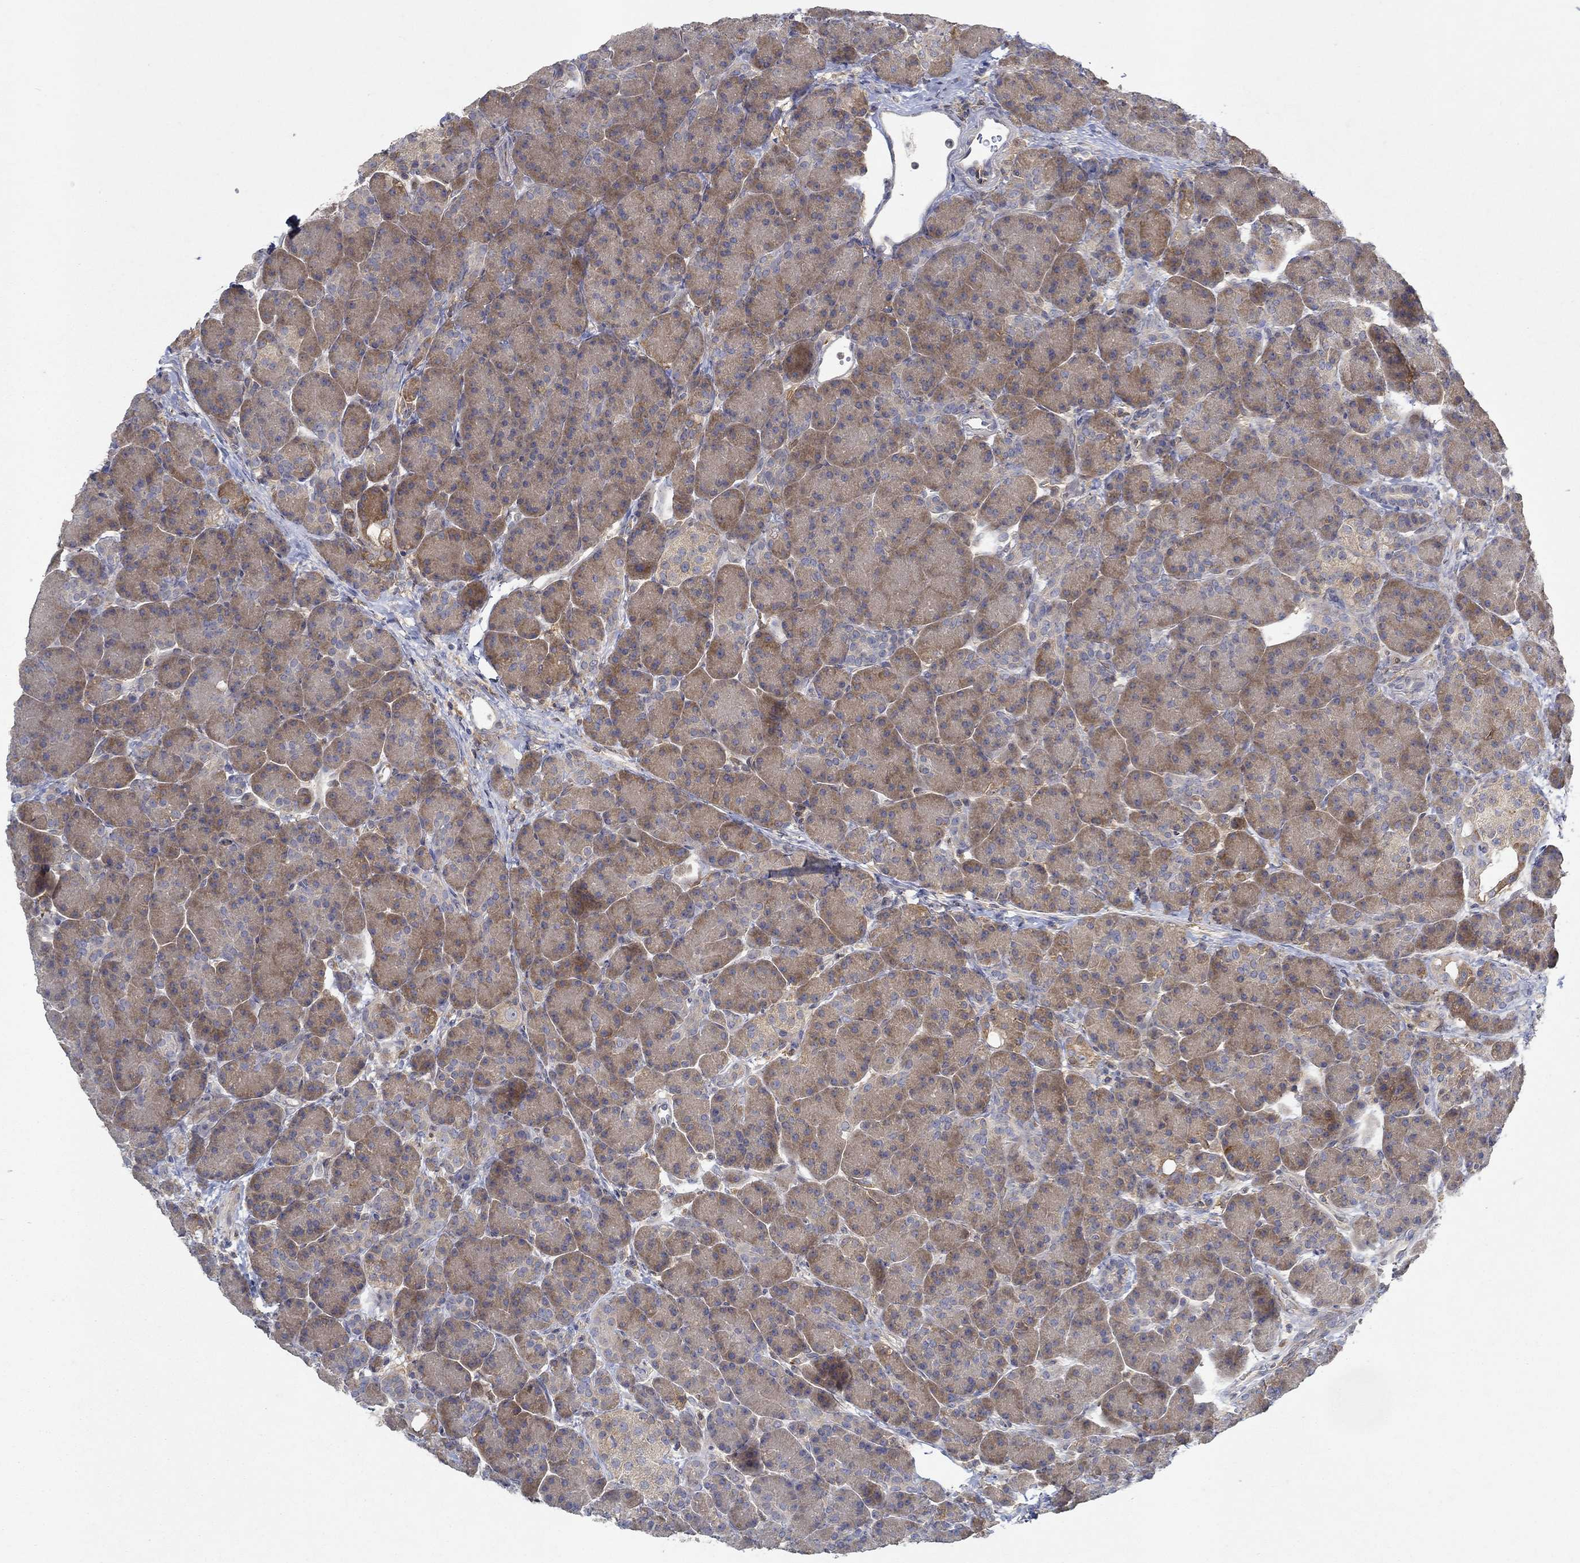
{"staining": {"intensity": "moderate", "quantity": "25%-75%", "location": "cytoplasmic/membranous"}, "tissue": "pancreas", "cell_type": "Exocrine glandular cells", "image_type": "normal", "snomed": [{"axis": "morphology", "description": "Normal tissue, NOS"}, {"axis": "topography", "description": "Pancreas"}], "caption": "Pancreas stained with immunohistochemistry (IHC) reveals moderate cytoplasmic/membranous staining in about 25%-75% of exocrine glandular cells.", "gene": "MTHFR", "patient": {"sex": "female", "age": 63}}